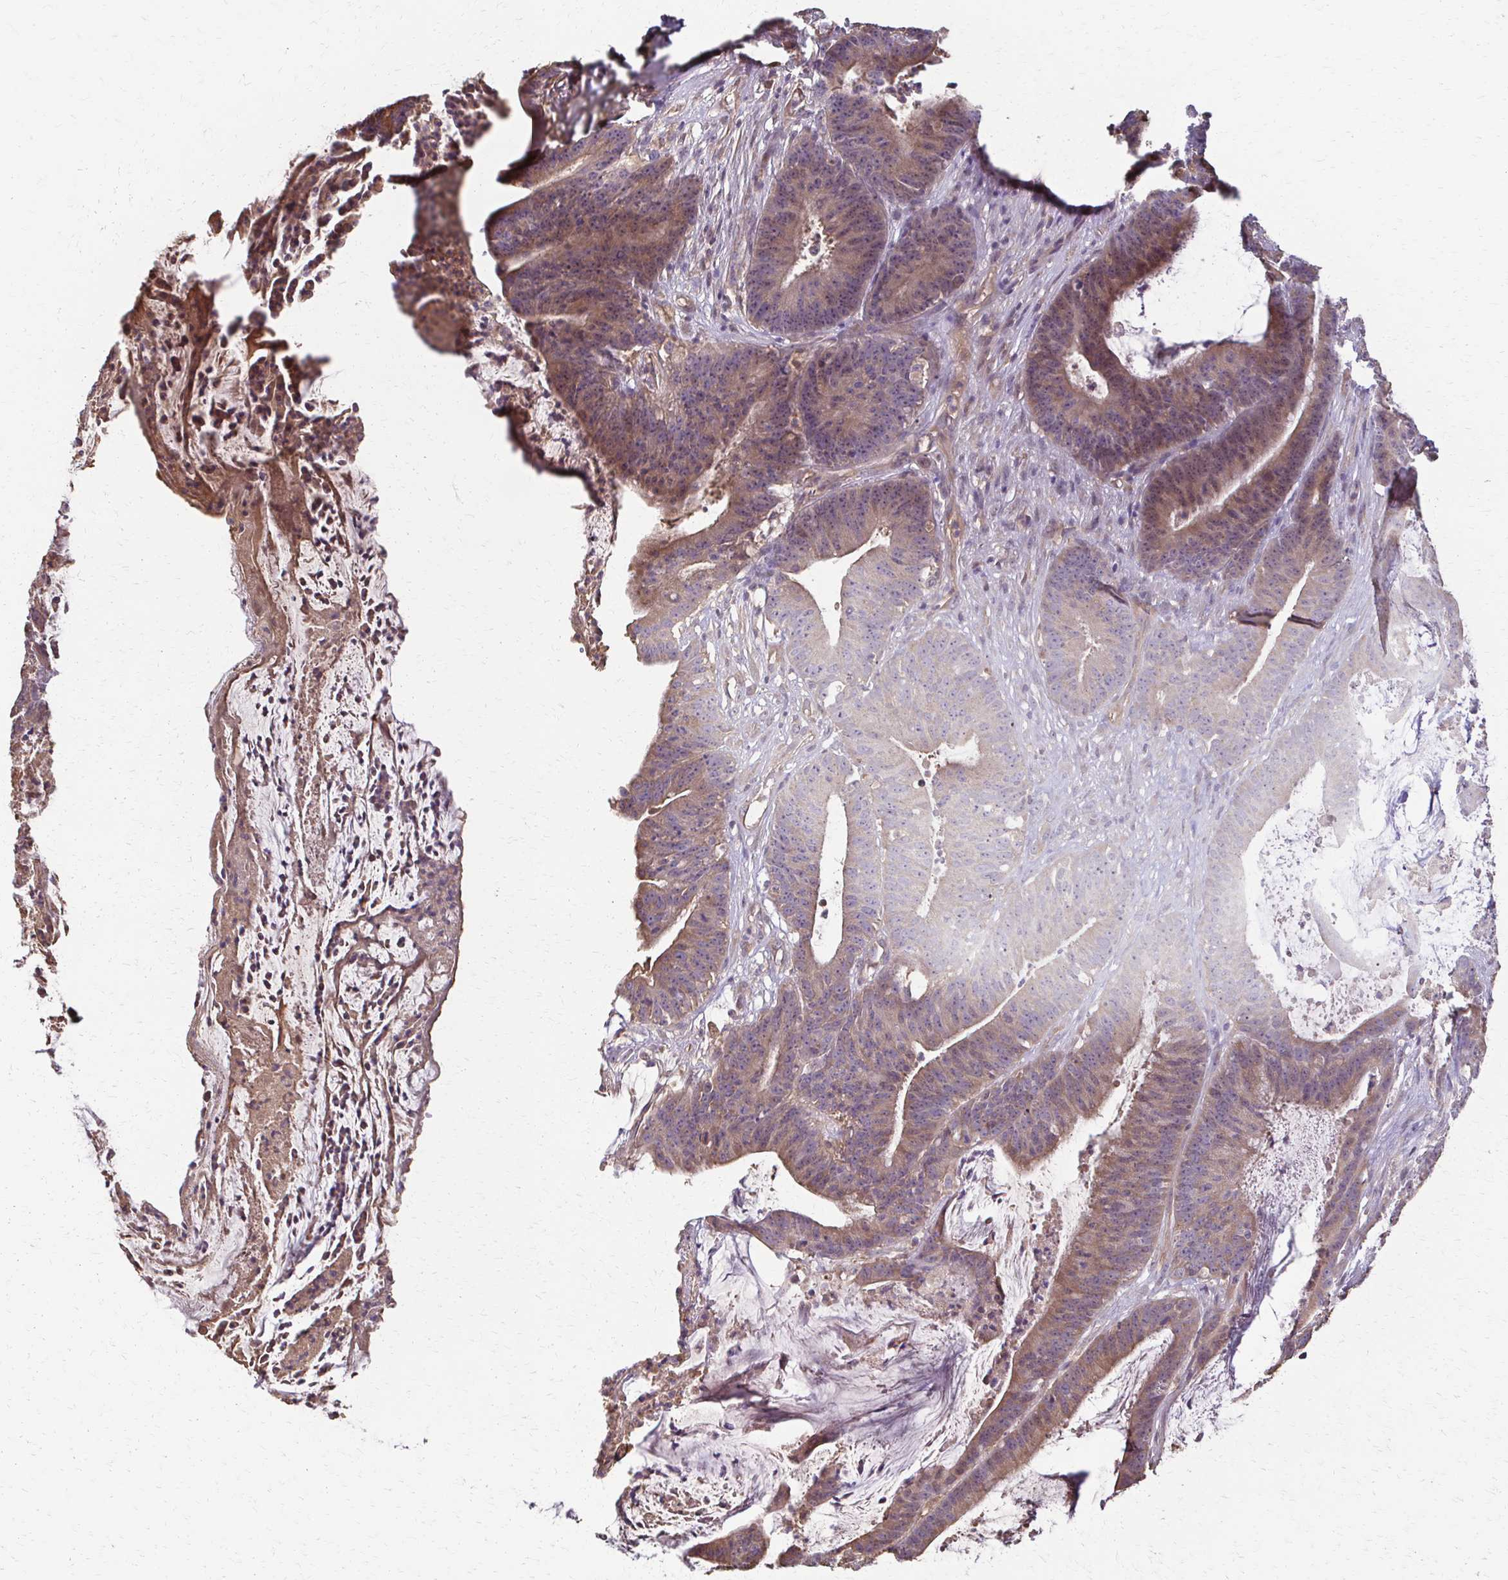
{"staining": {"intensity": "moderate", "quantity": ">75%", "location": "cytoplasmic/membranous"}, "tissue": "colorectal cancer", "cell_type": "Tumor cells", "image_type": "cancer", "snomed": [{"axis": "morphology", "description": "Adenocarcinoma, NOS"}, {"axis": "topography", "description": "Colon"}], "caption": "Protein expression analysis of human adenocarcinoma (colorectal) reveals moderate cytoplasmic/membranous positivity in approximately >75% of tumor cells.", "gene": "IL18BP", "patient": {"sex": "female", "age": 78}}